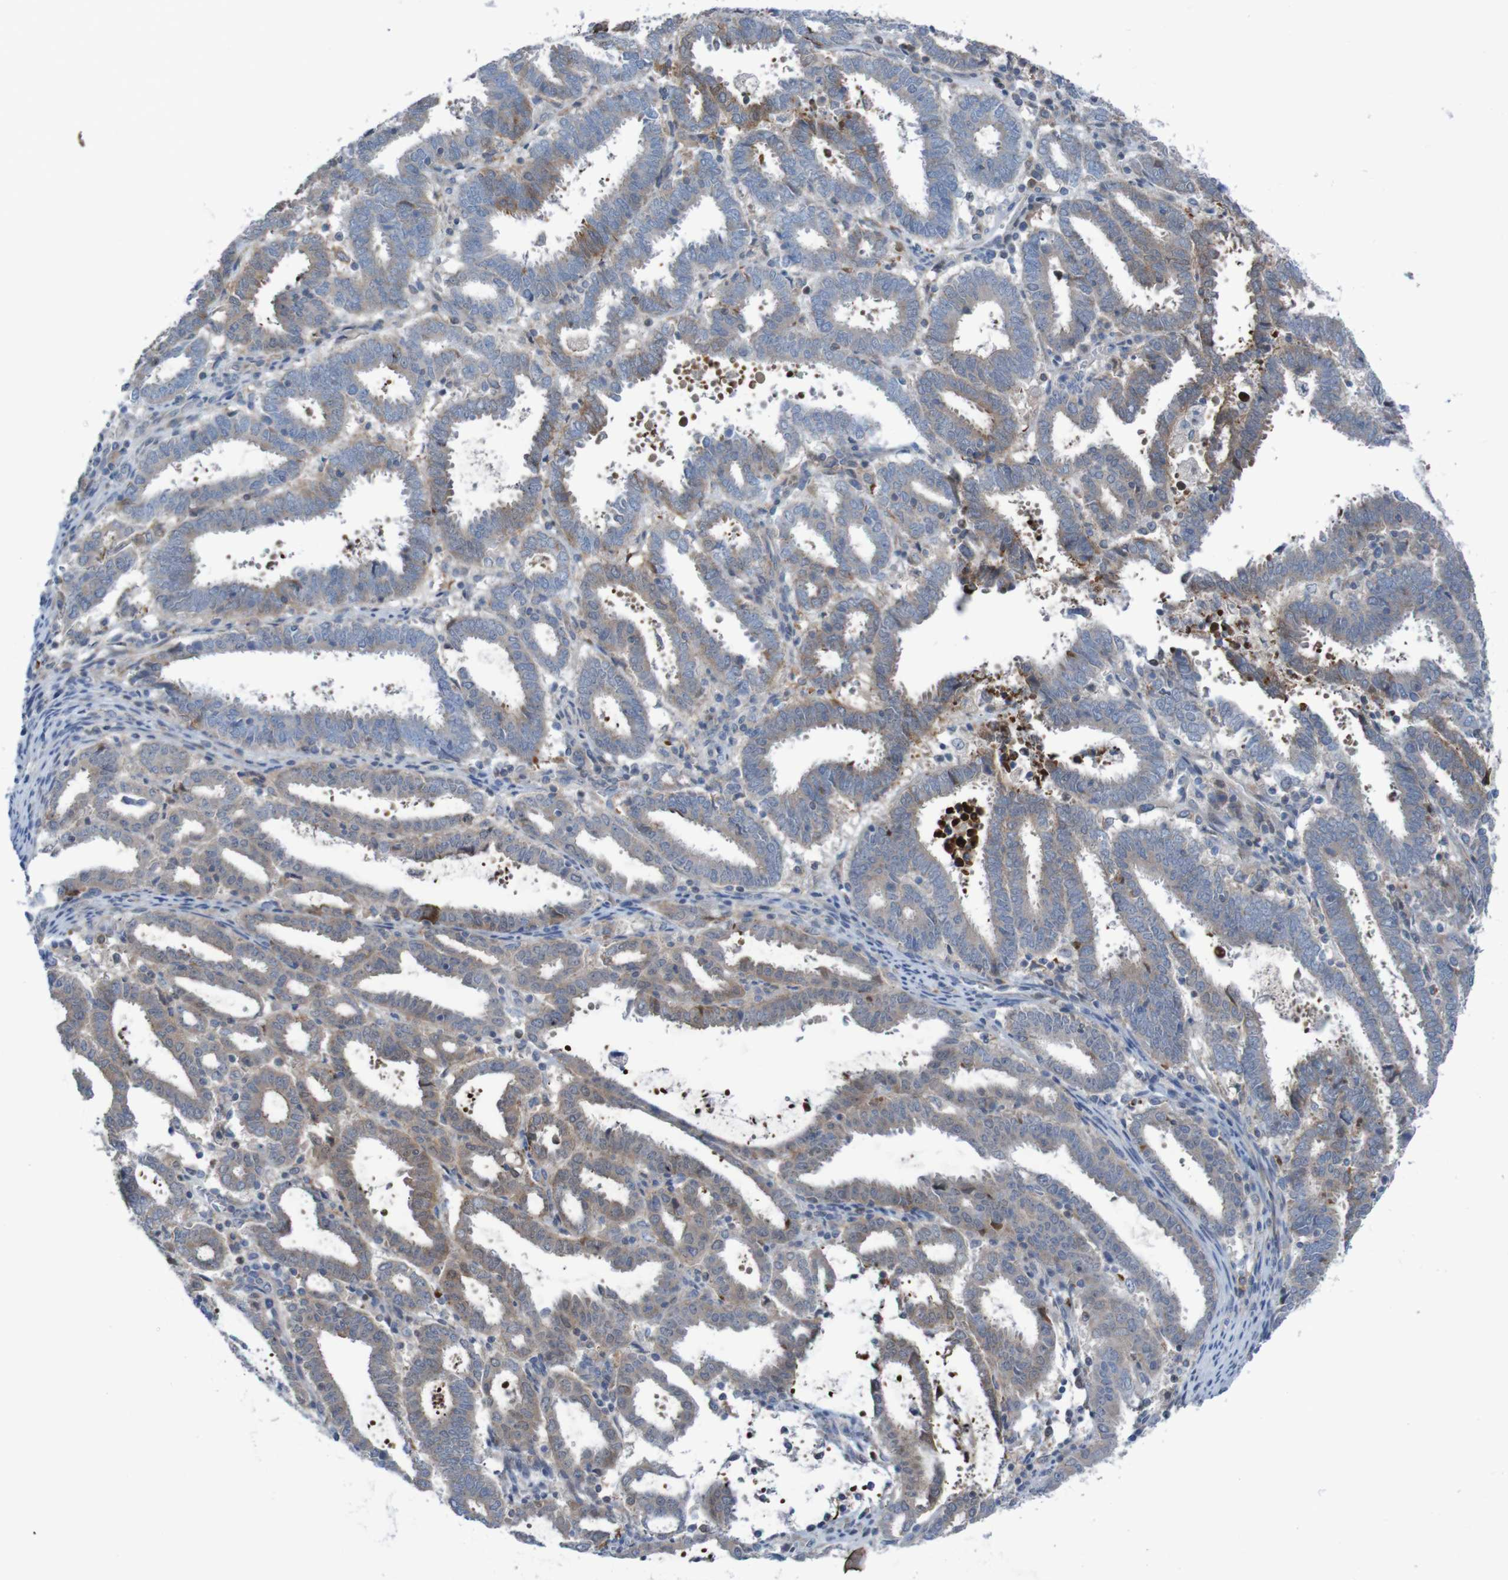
{"staining": {"intensity": "moderate", "quantity": "25%-75%", "location": "cytoplasmic/membranous"}, "tissue": "endometrial cancer", "cell_type": "Tumor cells", "image_type": "cancer", "snomed": [{"axis": "morphology", "description": "Adenocarcinoma, NOS"}, {"axis": "topography", "description": "Uterus"}], "caption": "The histopathology image demonstrates staining of endometrial adenocarcinoma, revealing moderate cytoplasmic/membranous protein staining (brown color) within tumor cells.", "gene": "ANGPT4", "patient": {"sex": "female", "age": 83}}